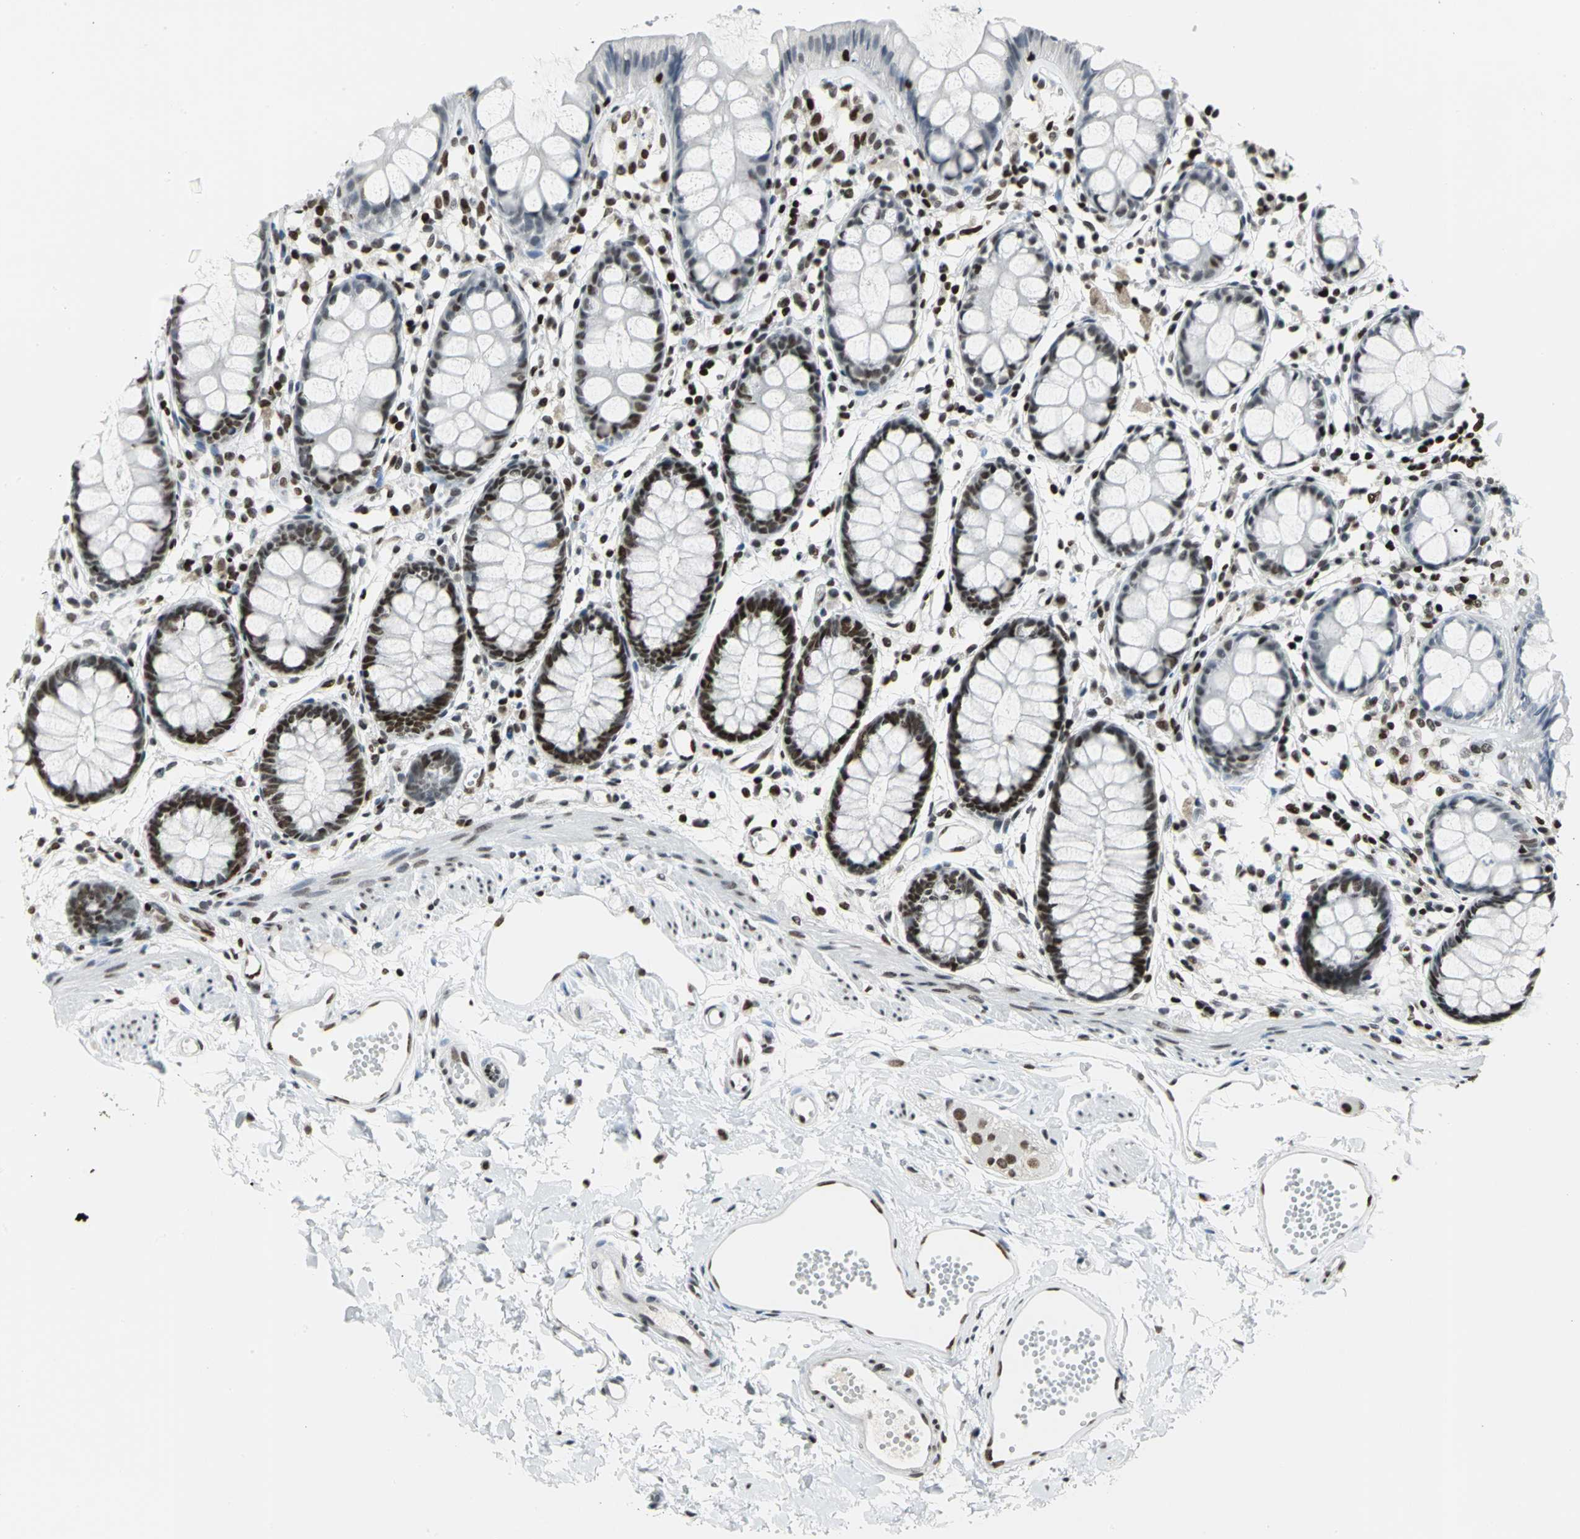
{"staining": {"intensity": "strong", "quantity": "25%-75%", "location": "nuclear"}, "tissue": "rectum", "cell_type": "Glandular cells", "image_type": "normal", "snomed": [{"axis": "morphology", "description": "Normal tissue, NOS"}, {"axis": "topography", "description": "Rectum"}], "caption": "IHC micrograph of unremarkable rectum: rectum stained using immunohistochemistry (IHC) reveals high levels of strong protein expression localized specifically in the nuclear of glandular cells, appearing as a nuclear brown color.", "gene": "HNRNPD", "patient": {"sex": "female", "age": 66}}